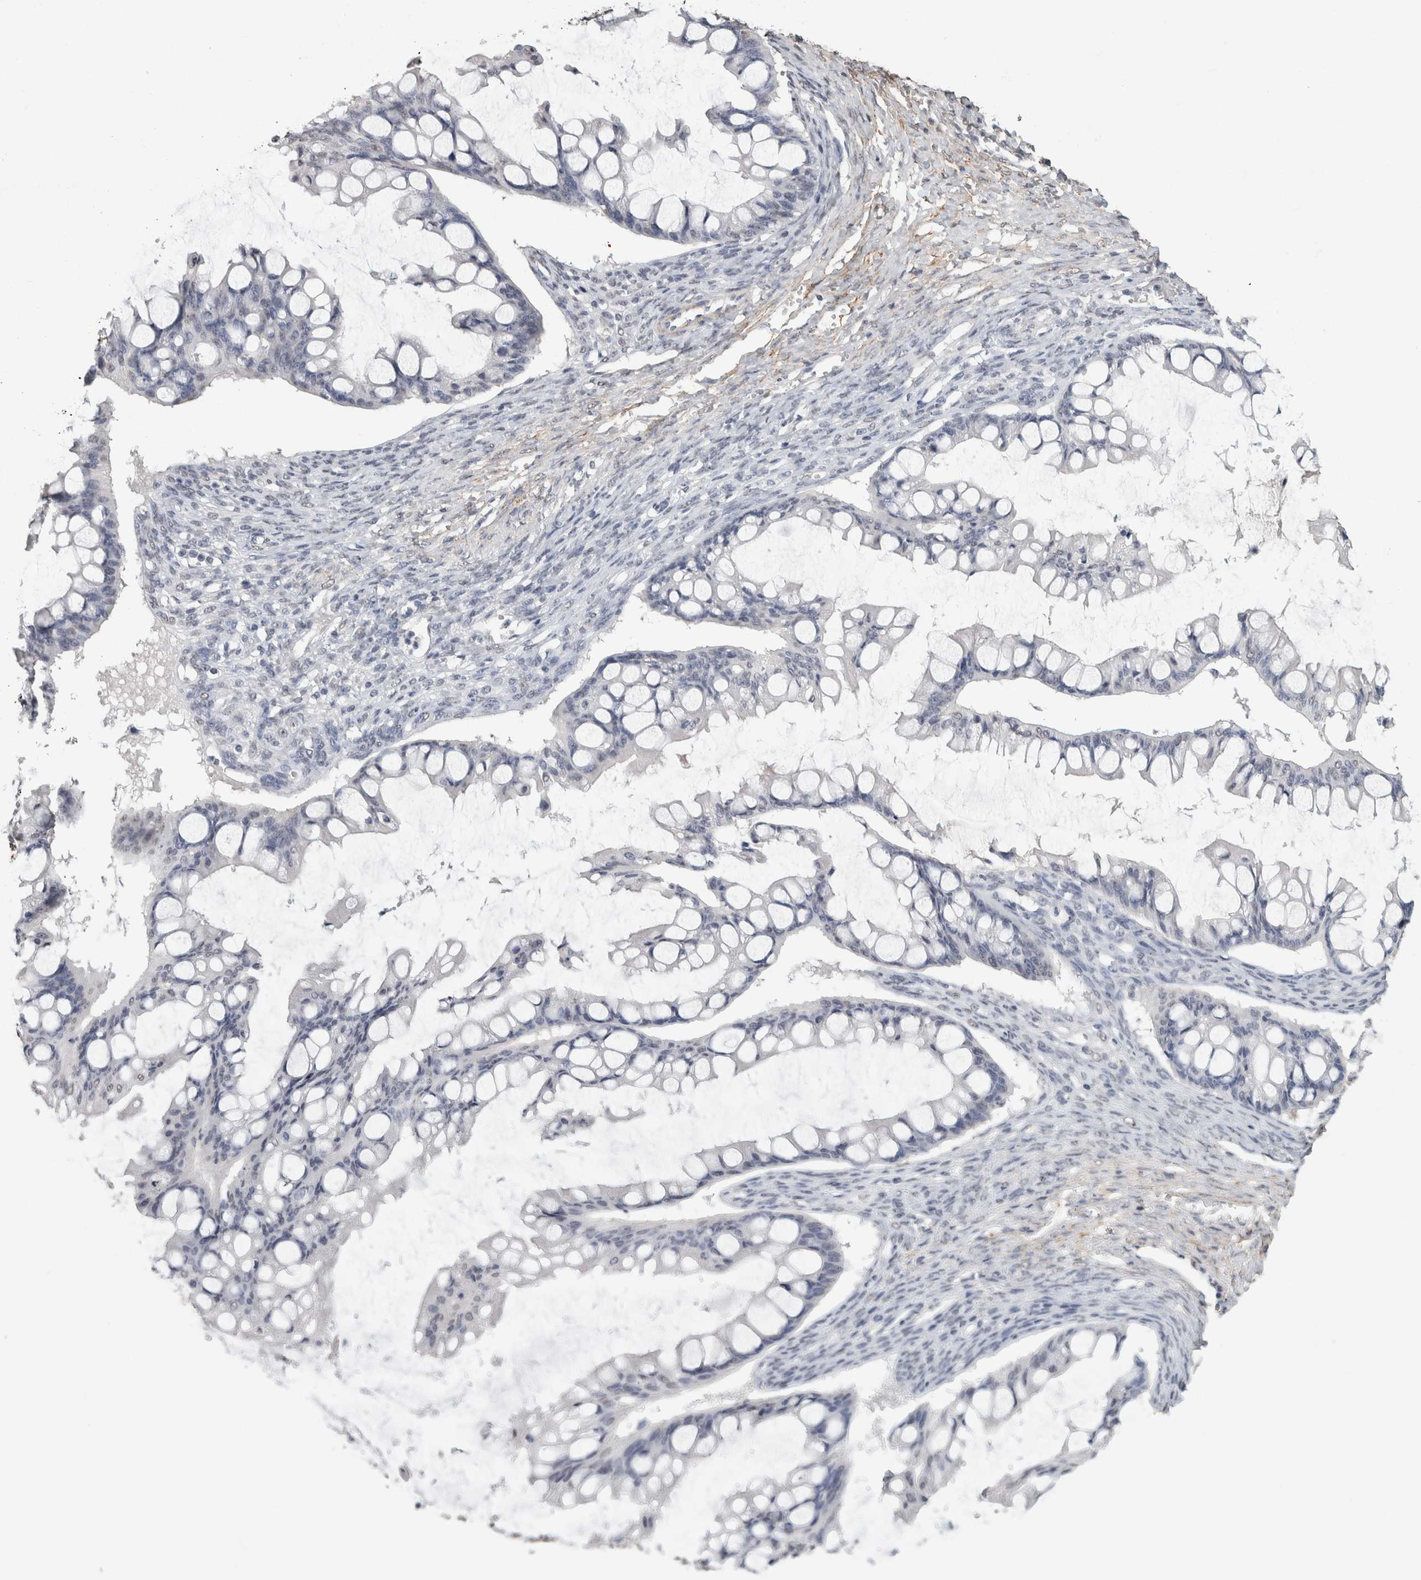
{"staining": {"intensity": "negative", "quantity": "none", "location": "none"}, "tissue": "ovarian cancer", "cell_type": "Tumor cells", "image_type": "cancer", "snomed": [{"axis": "morphology", "description": "Cystadenocarcinoma, mucinous, NOS"}, {"axis": "topography", "description": "Ovary"}], "caption": "Mucinous cystadenocarcinoma (ovarian) stained for a protein using IHC displays no staining tumor cells.", "gene": "LTBP1", "patient": {"sex": "female", "age": 73}}